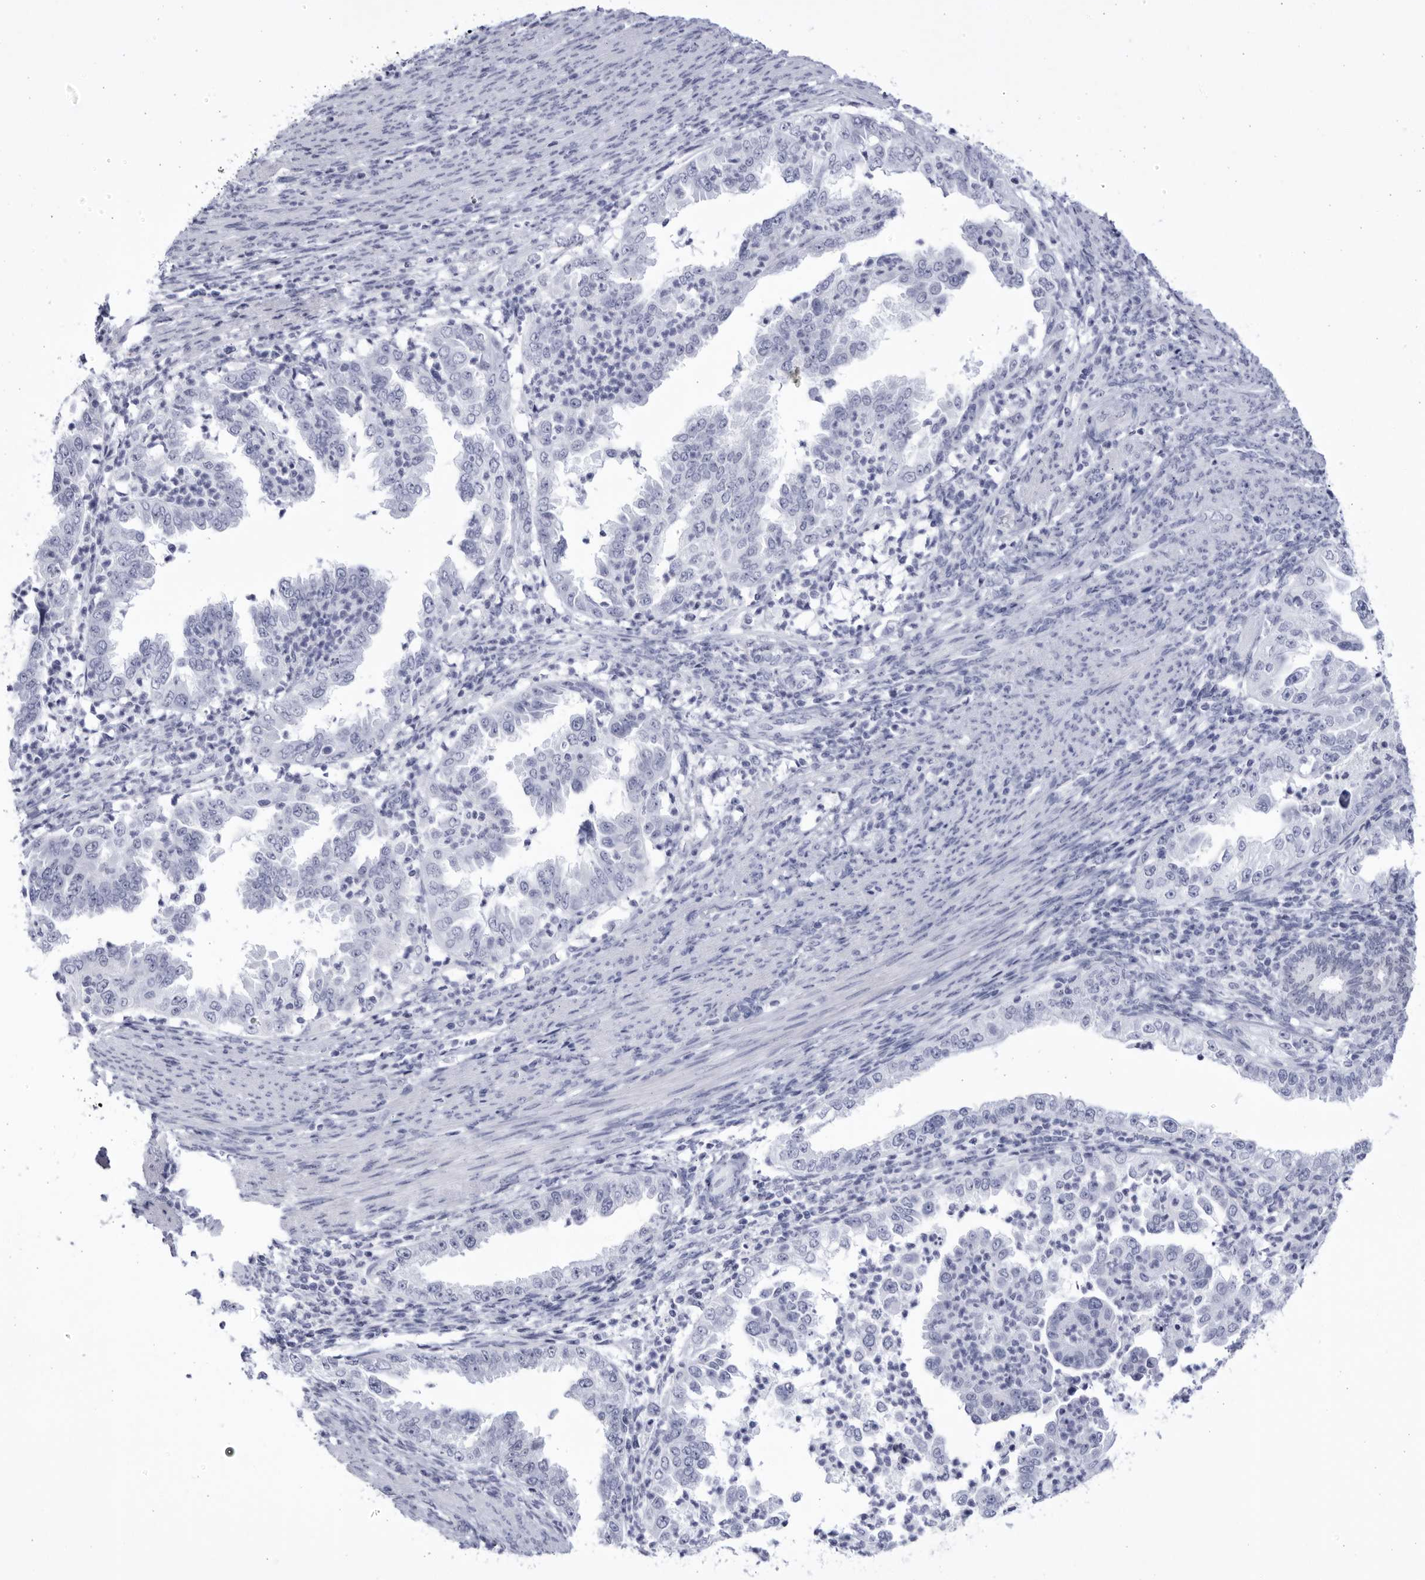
{"staining": {"intensity": "negative", "quantity": "none", "location": "none"}, "tissue": "endometrial cancer", "cell_type": "Tumor cells", "image_type": "cancer", "snomed": [{"axis": "morphology", "description": "Adenocarcinoma, NOS"}, {"axis": "topography", "description": "Endometrium"}], "caption": "This is an immunohistochemistry (IHC) histopathology image of human endometrial cancer. There is no staining in tumor cells.", "gene": "CCDC181", "patient": {"sex": "female", "age": 85}}